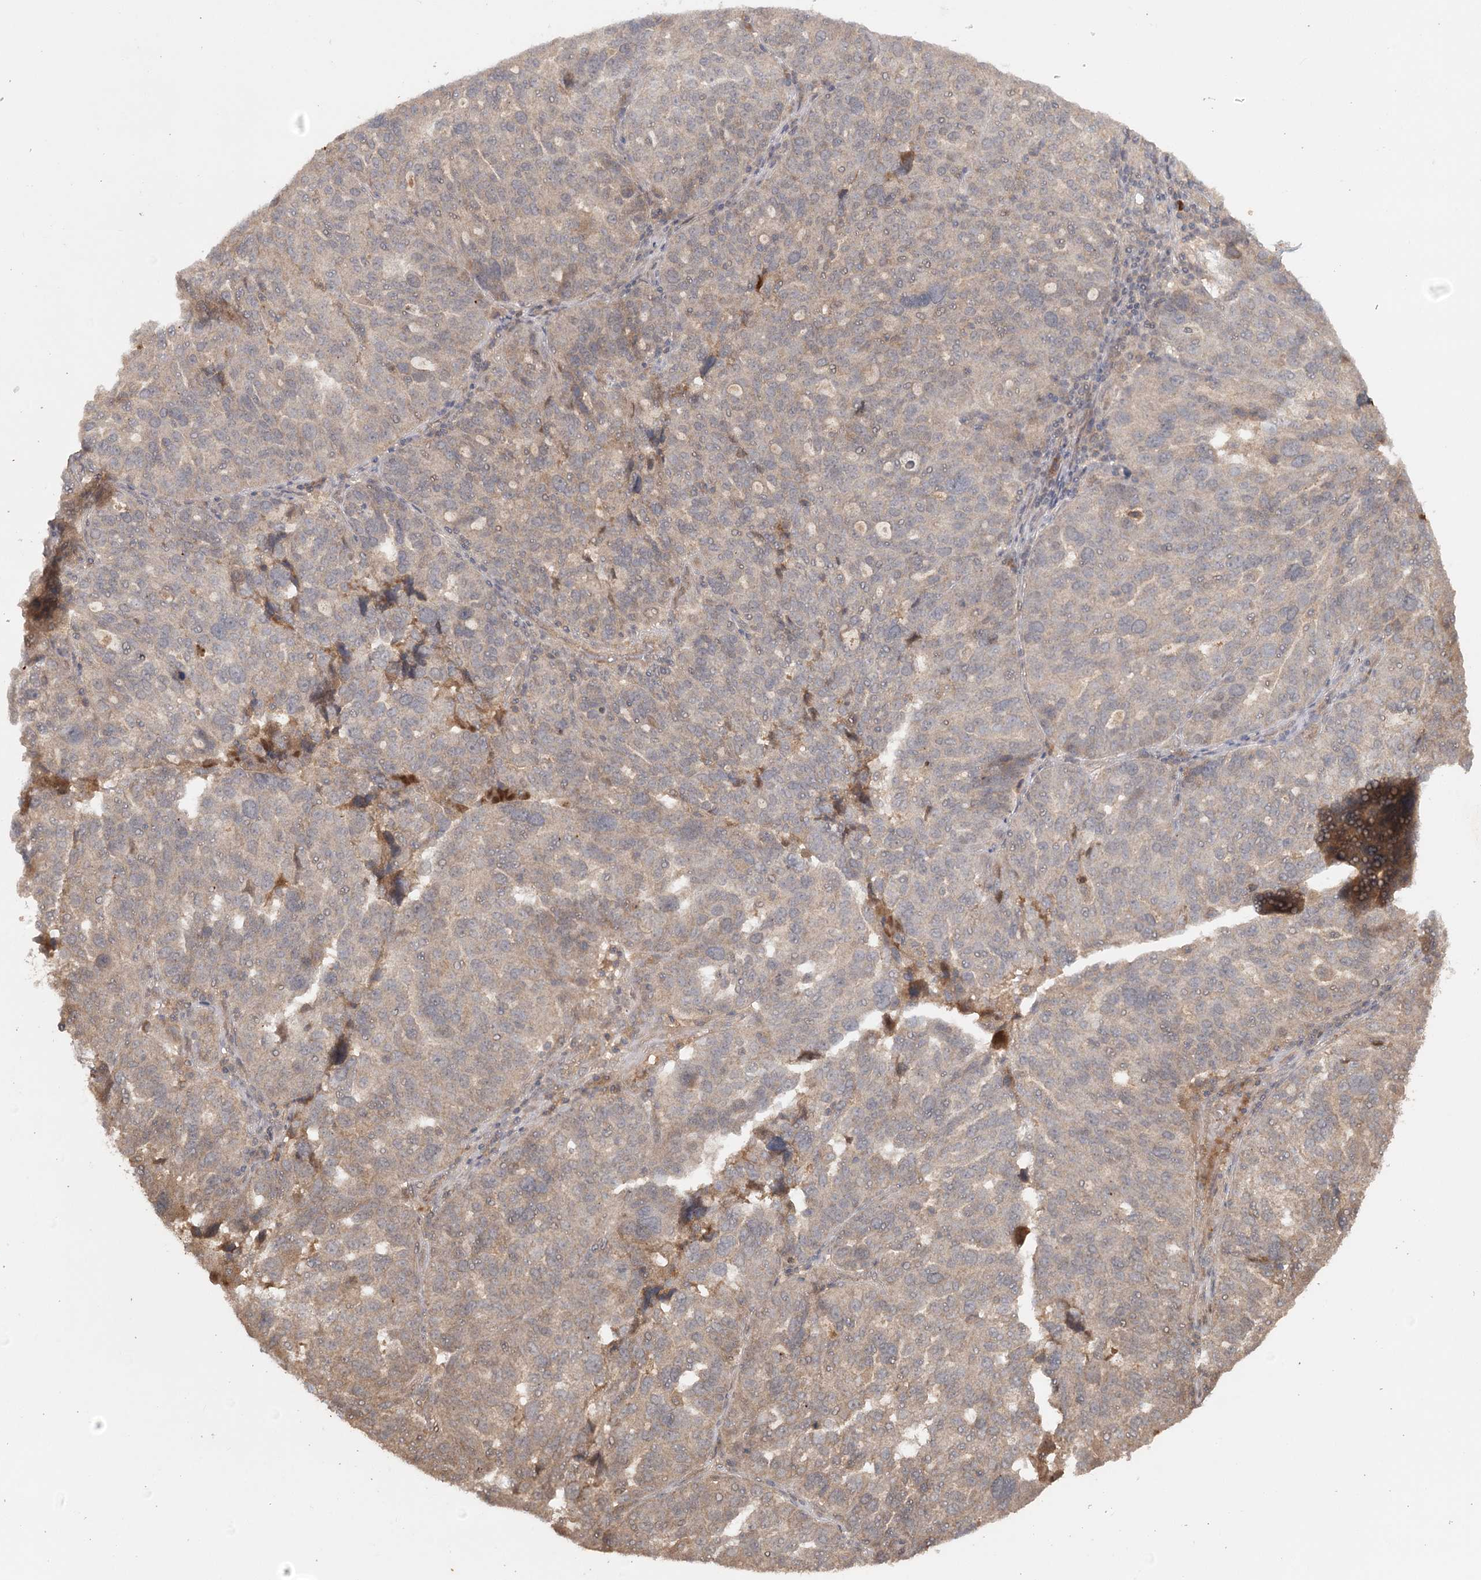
{"staining": {"intensity": "weak", "quantity": "25%-75%", "location": "cytoplasmic/membranous"}, "tissue": "ovarian cancer", "cell_type": "Tumor cells", "image_type": "cancer", "snomed": [{"axis": "morphology", "description": "Cystadenocarcinoma, serous, NOS"}, {"axis": "topography", "description": "Ovary"}], "caption": "Brown immunohistochemical staining in human ovarian cancer shows weak cytoplasmic/membranous positivity in approximately 25%-75% of tumor cells. Using DAB (3,3'-diaminobenzidine) (brown) and hematoxylin (blue) stains, captured at high magnification using brightfield microscopy.", "gene": "ARL13A", "patient": {"sex": "female", "age": 59}}